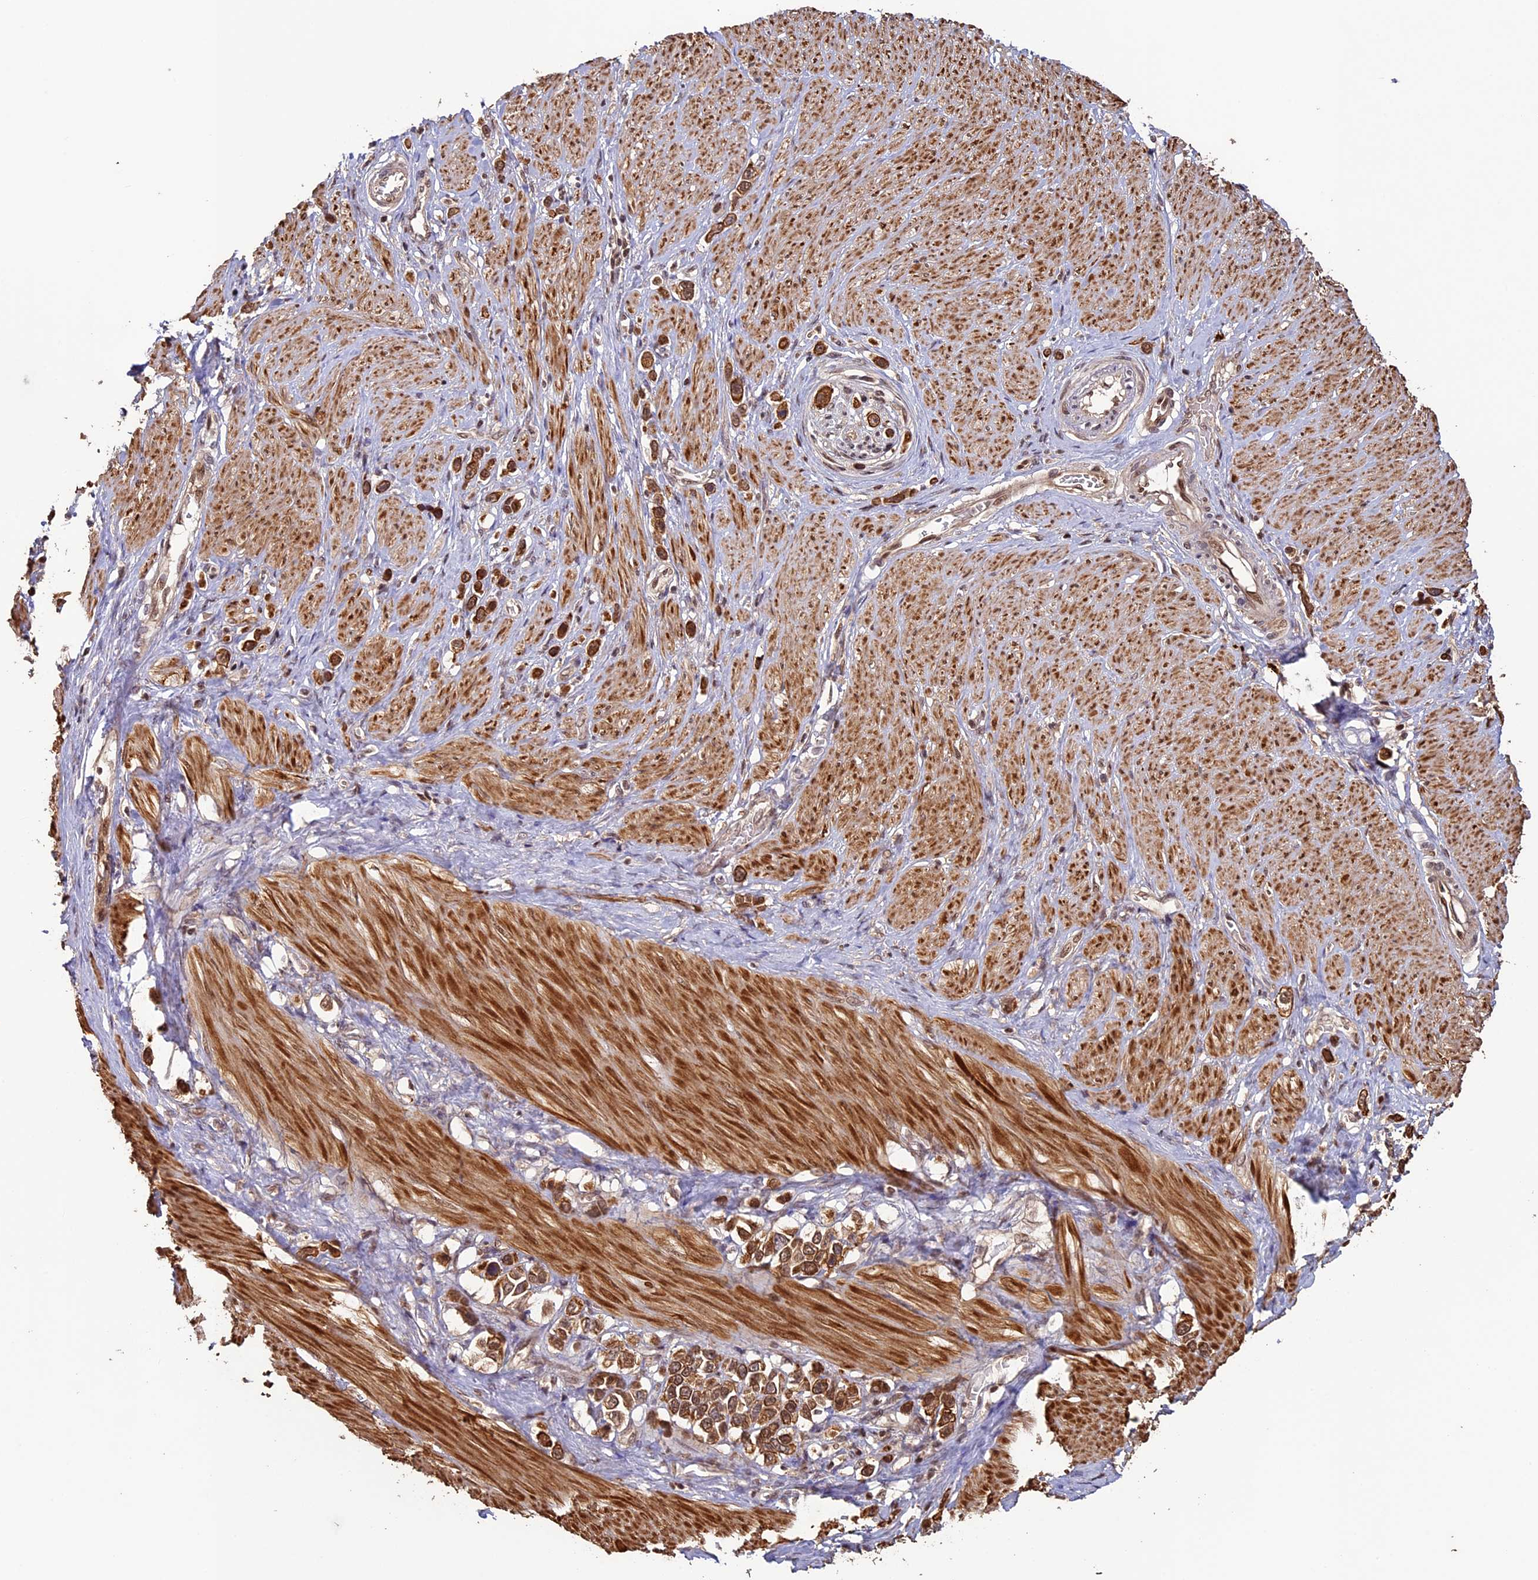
{"staining": {"intensity": "strong", "quantity": ">75%", "location": "cytoplasmic/membranous,nuclear"}, "tissue": "stomach cancer", "cell_type": "Tumor cells", "image_type": "cancer", "snomed": [{"axis": "morphology", "description": "Adenocarcinoma, NOS"}, {"axis": "topography", "description": "Stomach"}], "caption": "The photomicrograph reveals a brown stain indicating the presence of a protein in the cytoplasmic/membranous and nuclear of tumor cells in stomach cancer. The staining is performed using DAB (3,3'-diaminobenzidine) brown chromogen to label protein expression. The nuclei are counter-stained blue using hematoxylin.", "gene": "NAE1", "patient": {"sex": "female", "age": 65}}